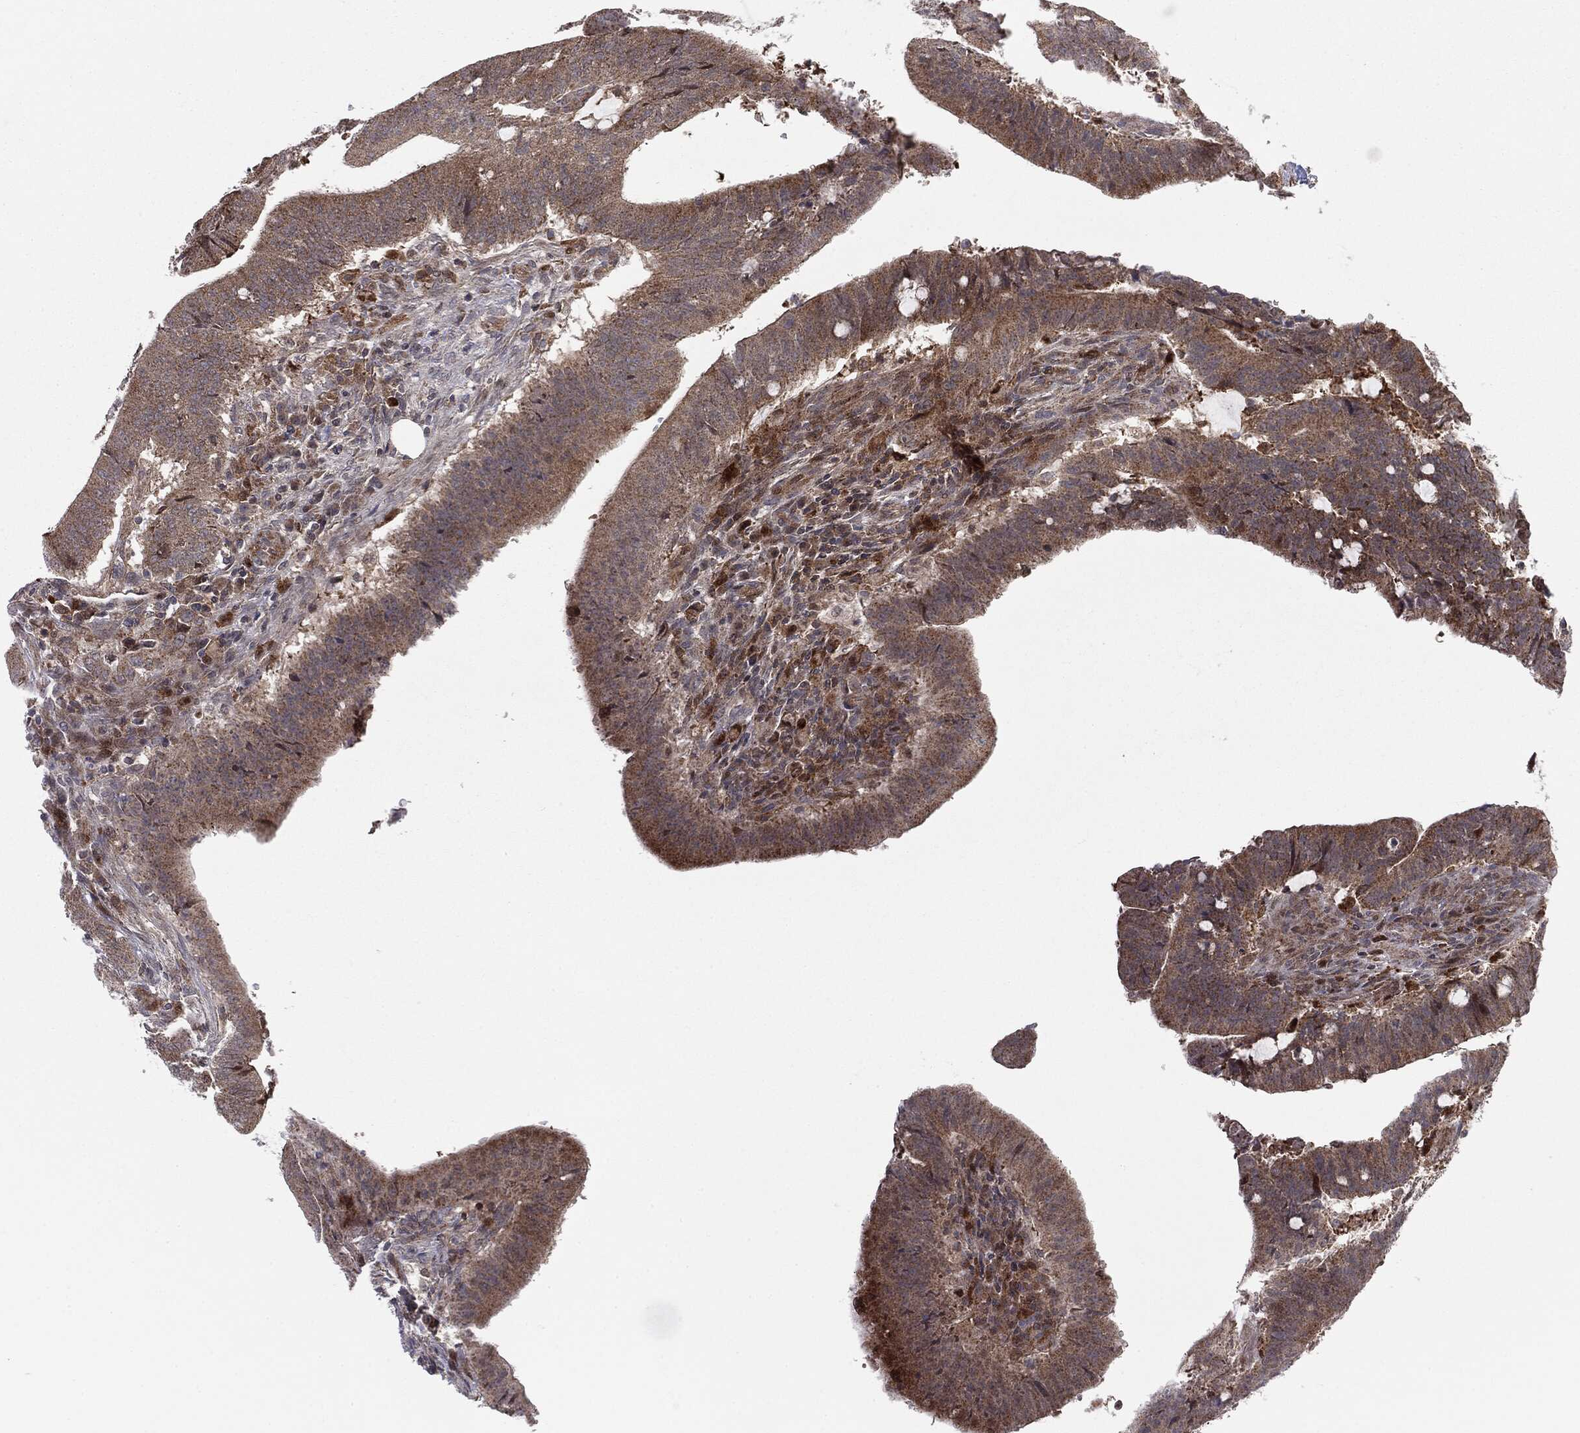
{"staining": {"intensity": "negative", "quantity": "none", "location": "none"}, "tissue": "colorectal cancer", "cell_type": "Tumor cells", "image_type": "cancer", "snomed": [{"axis": "morphology", "description": "Adenocarcinoma, NOS"}, {"axis": "topography", "description": "Colon"}], "caption": "IHC of colorectal adenocarcinoma exhibits no positivity in tumor cells.", "gene": "PTEN", "patient": {"sex": "female", "age": 43}}